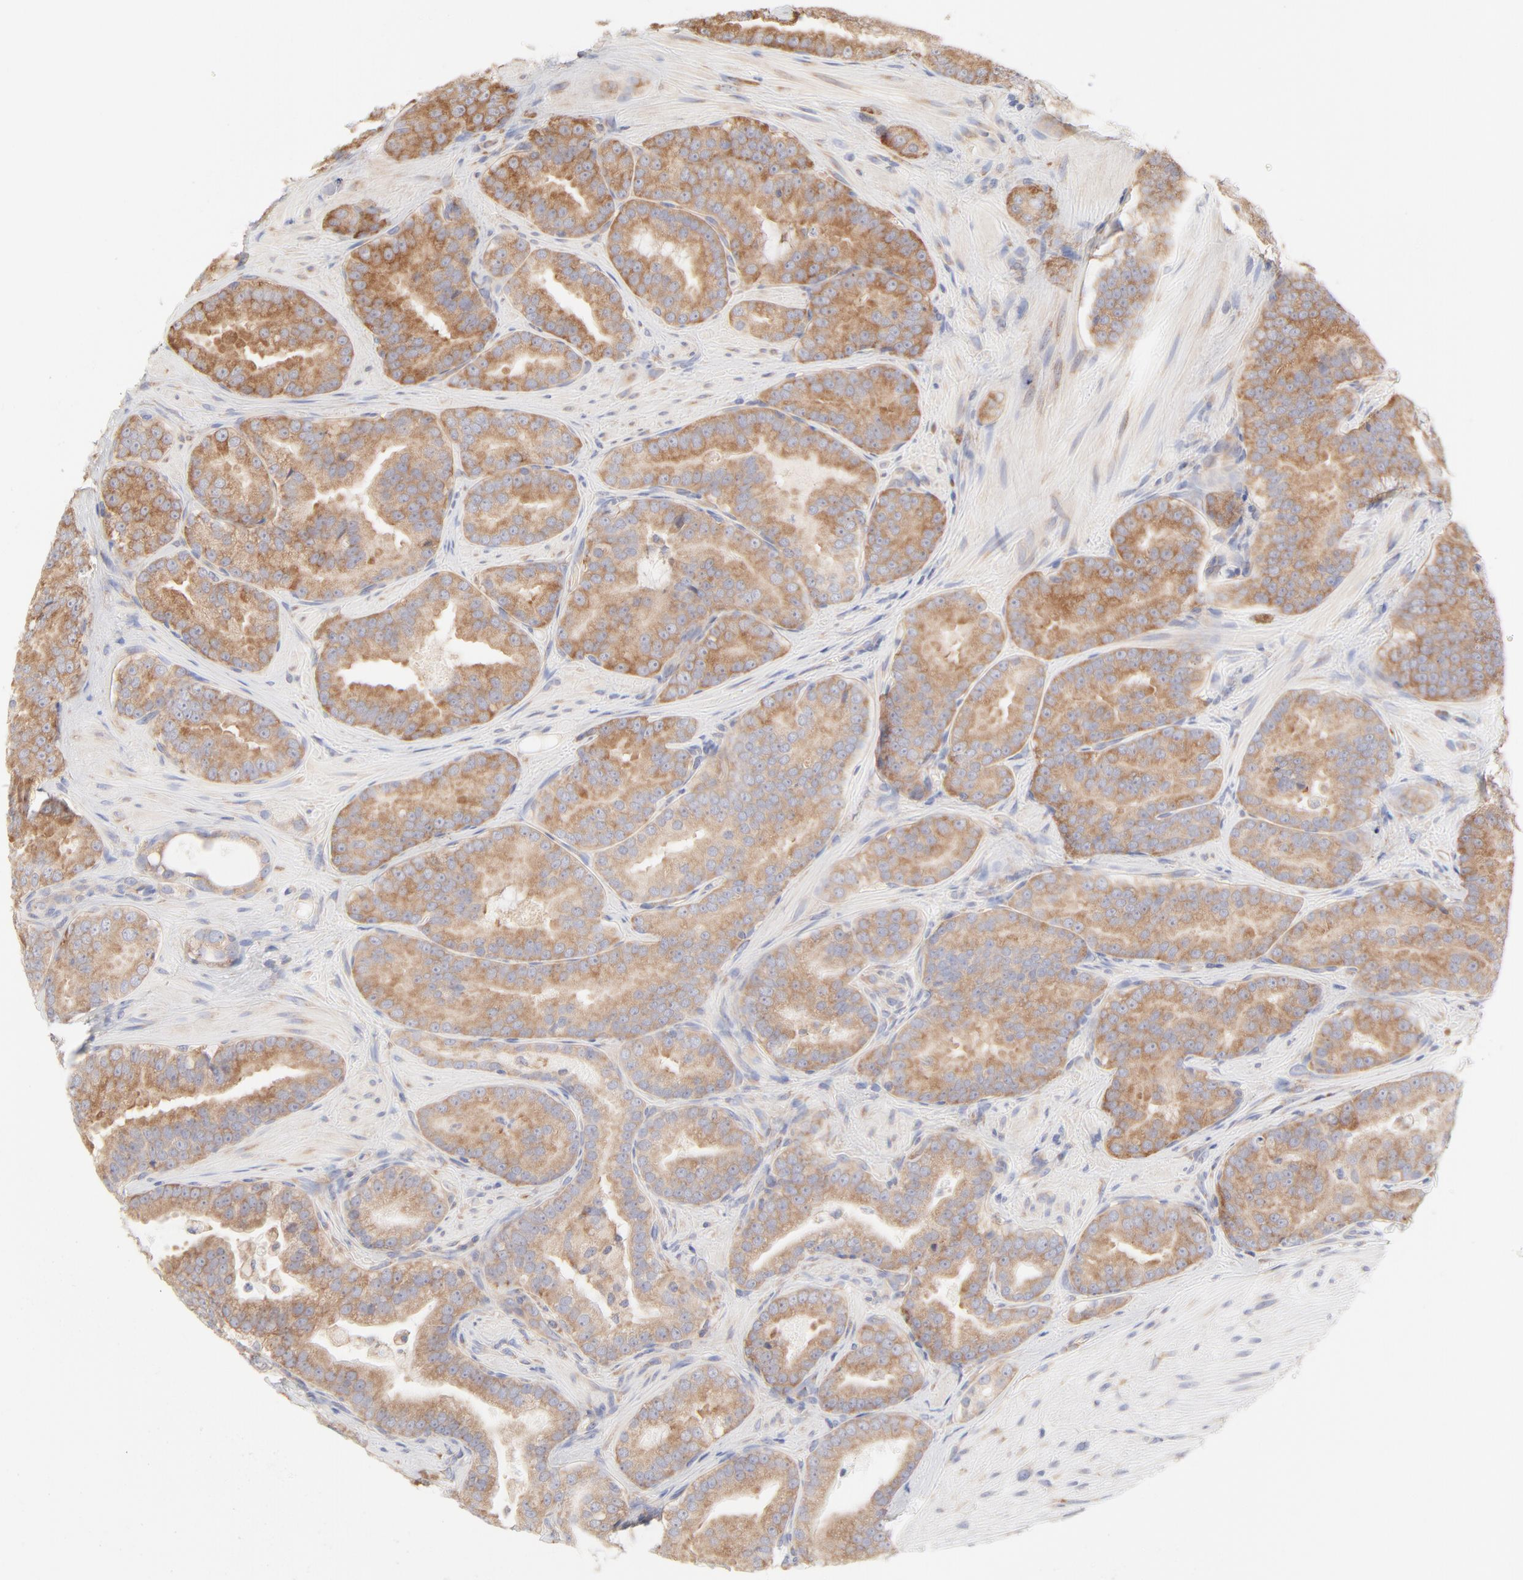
{"staining": {"intensity": "moderate", "quantity": ">75%", "location": "cytoplasmic/membranous"}, "tissue": "prostate cancer", "cell_type": "Tumor cells", "image_type": "cancer", "snomed": [{"axis": "morphology", "description": "Adenocarcinoma, Low grade"}, {"axis": "topography", "description": "Prostate"}], "caption": "Immunohistochemistry (IHC) (DAB (3,3'-diaminobenzidine)) staining of human prostate cancer (adenocarcinoma (low-grade)) reveals moderate cytoplasmic/membranous protein positivity in approximately >75% of tumor cells. (Brightfield microscopy of DAB IHC at high magnification).", "gene": "RPS21", "patient": {"sex": "male", "age": 59}}